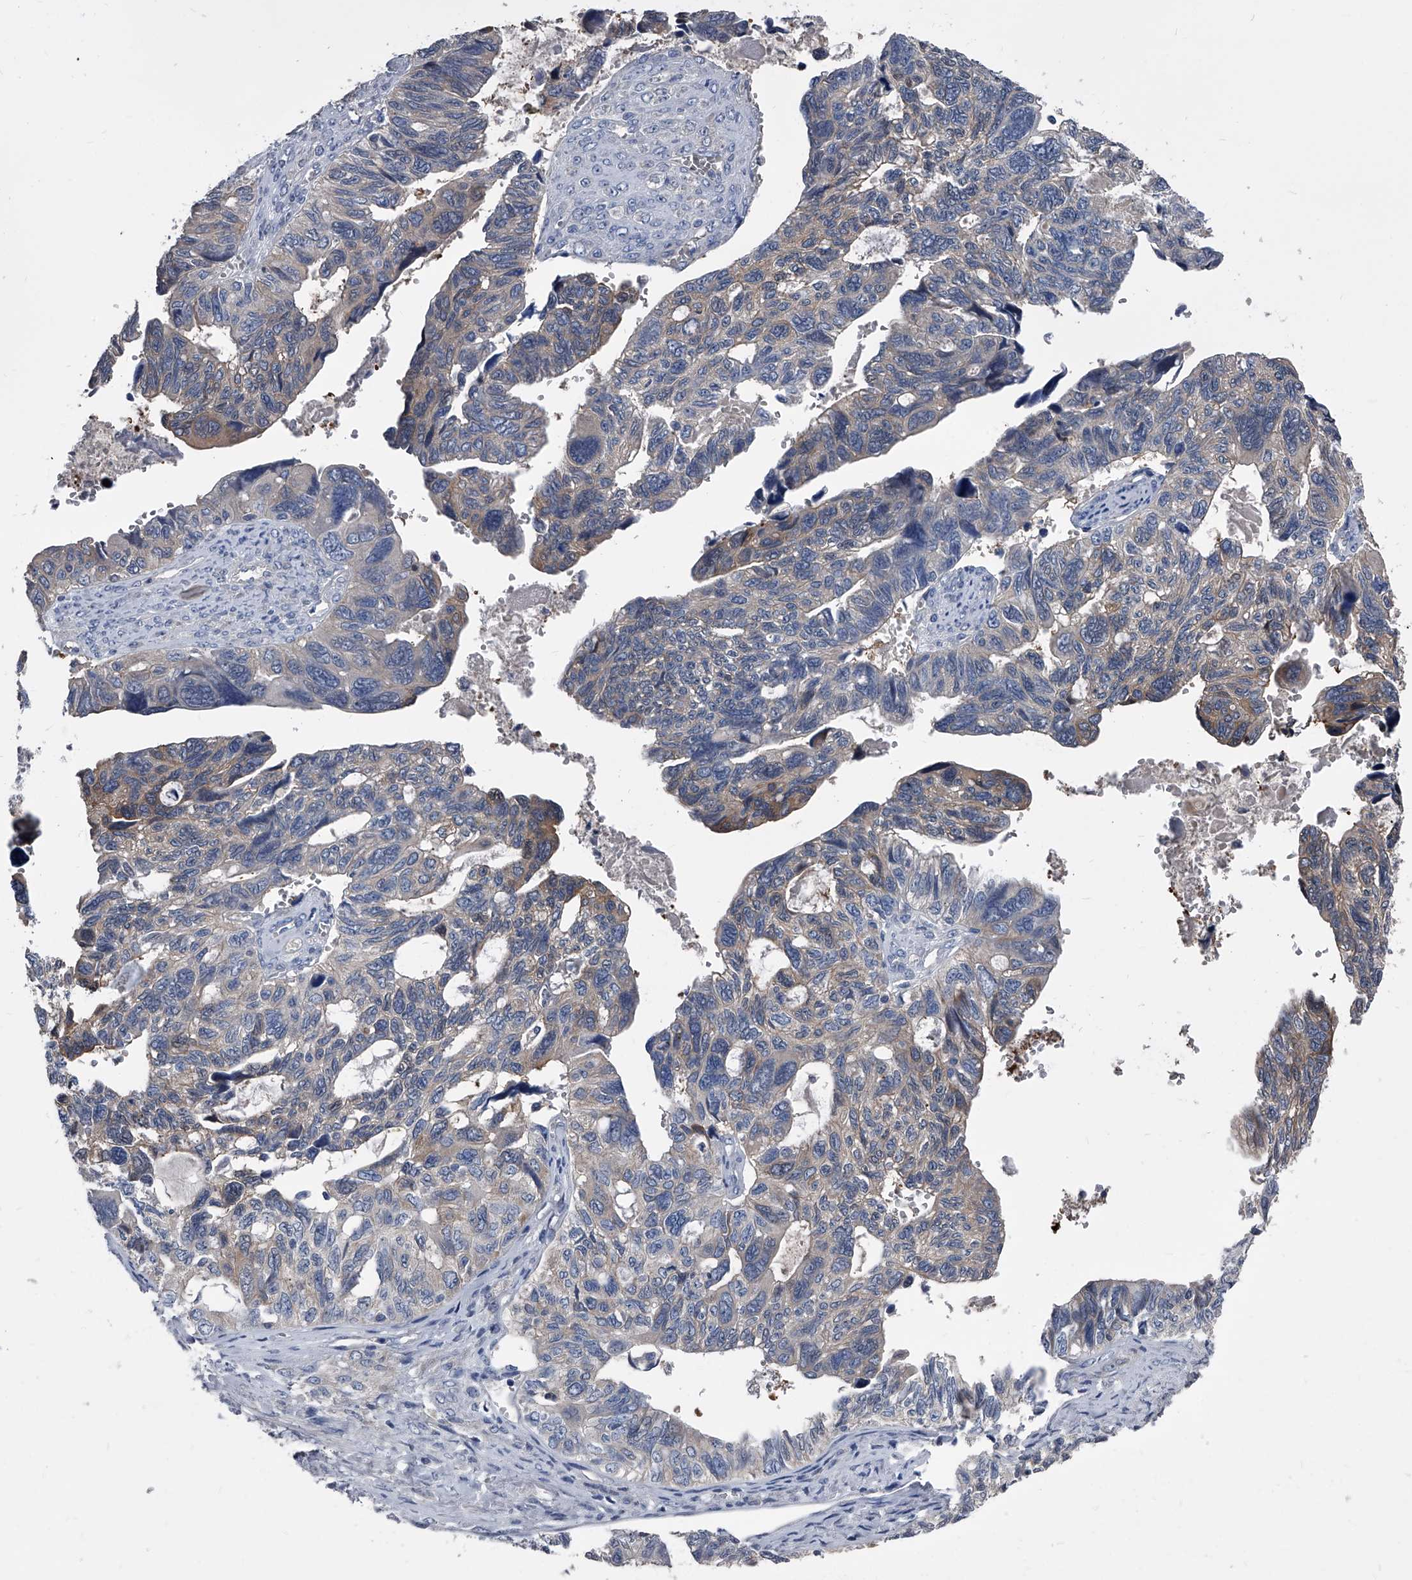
{"staining": {"intensity": "weak", "quantity": "<25%", "location": "cytoplasmic/membranous"}, "tissue": "ovarian cancer", "cell_type": "Tumor cells", "image_type": "cancer", "snomed": [{"axis": "morphology", "description": "Cystadenocarcinoma, serous, NOS"}, {"axis": "topography", "description": "Ovary"}], "caption": "Micrograph shows no protein expression in tumor cells of ovarian cancer (serous cystadenocarcinoma) tissue.", "gene": "KIF13A", "patient": {"sex": "female", "age": 79}}